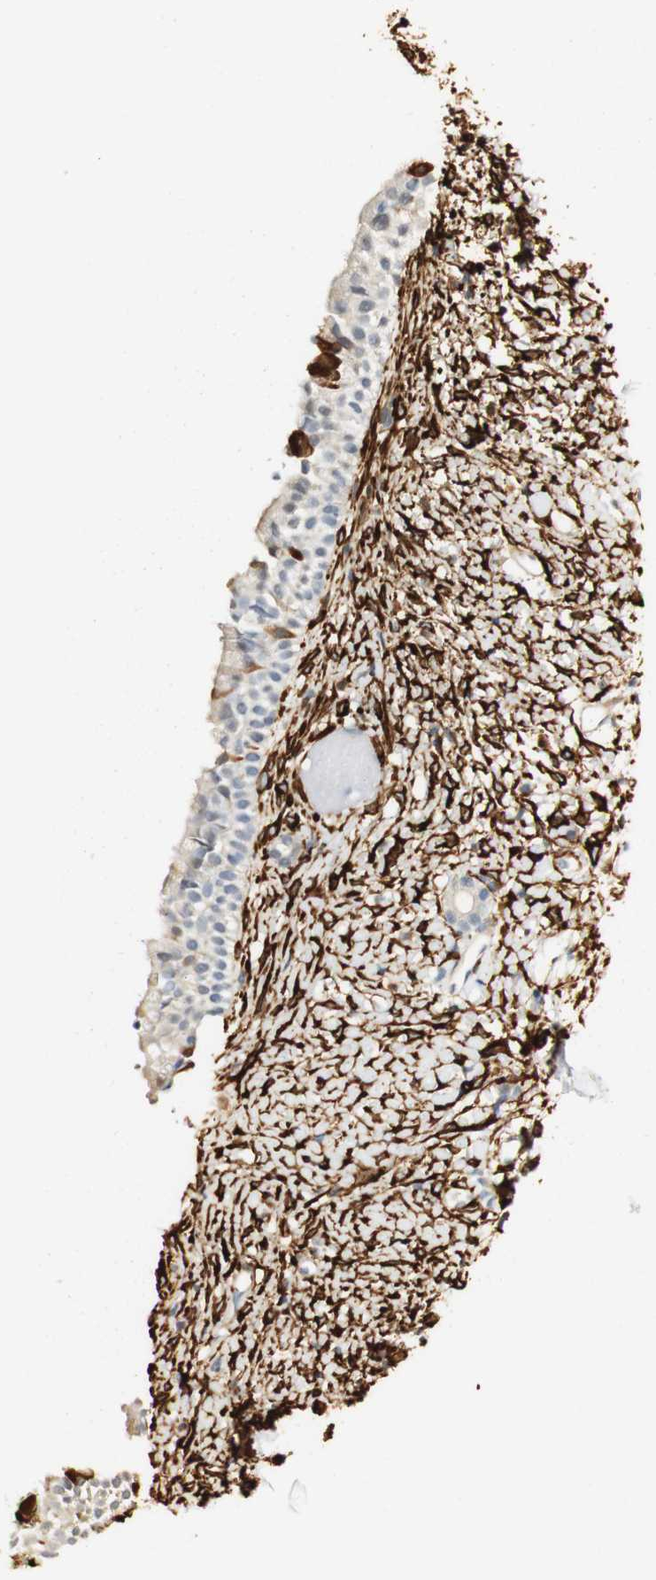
{"staining": {"intensity": "weak", "quantity": "<25%", "location": "cytoplasmic/membranous"}, "tissue": "nasopharynx", "cell_type": "Respiratory epithelial cells", "image_type": "normal", "snomed": [{"axis": "morphology", "description": "Normal tissue, NOS"}, {"axis": "topography", "description": "Nasopharynx"}], "caption": "Nasopharynx stained for a protein using immunohistochemistry (IHC) demonstrates no staining respiratory epithelial cells.", "gene": "FMO3", "patient": {"sex": "male", "age": 22}}